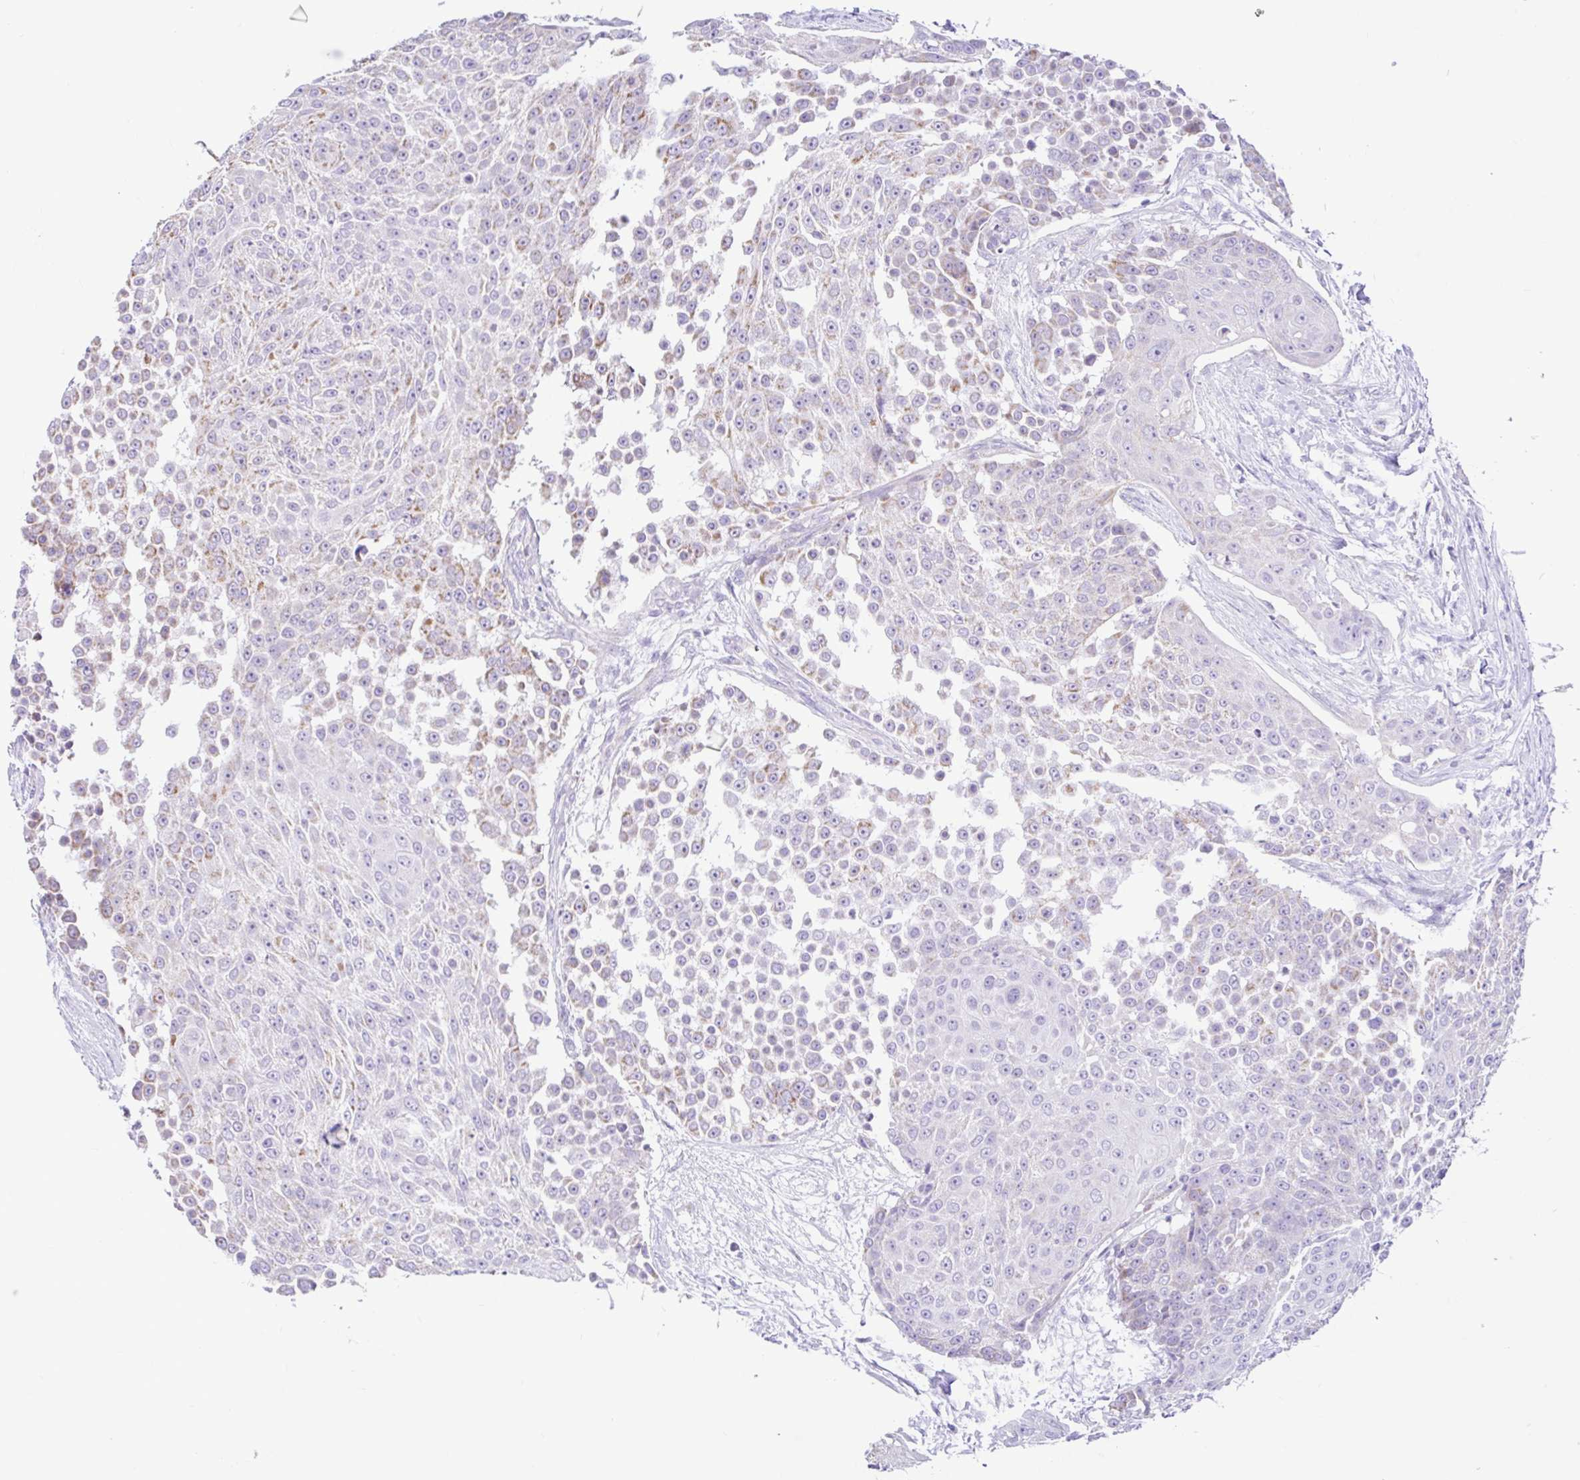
{"staining": {"intensity": "negative", "quantity": "none", "location": "none"}, "tissue": "urothelial cancer", "cell_type": "Tumor cells", "image_type": "cancer", "snomed": [{"axis": "morphology", "description": "Urothelial carcinoma, High grade"}, {"axis": "topography", "description": "Urinary bladder"}], "caption": "A micrograph of human urothelial cancer is negative for staining in tumor cells.", "gene": "NDUFS2", "patient": {"sex": "female", "age": 63}}